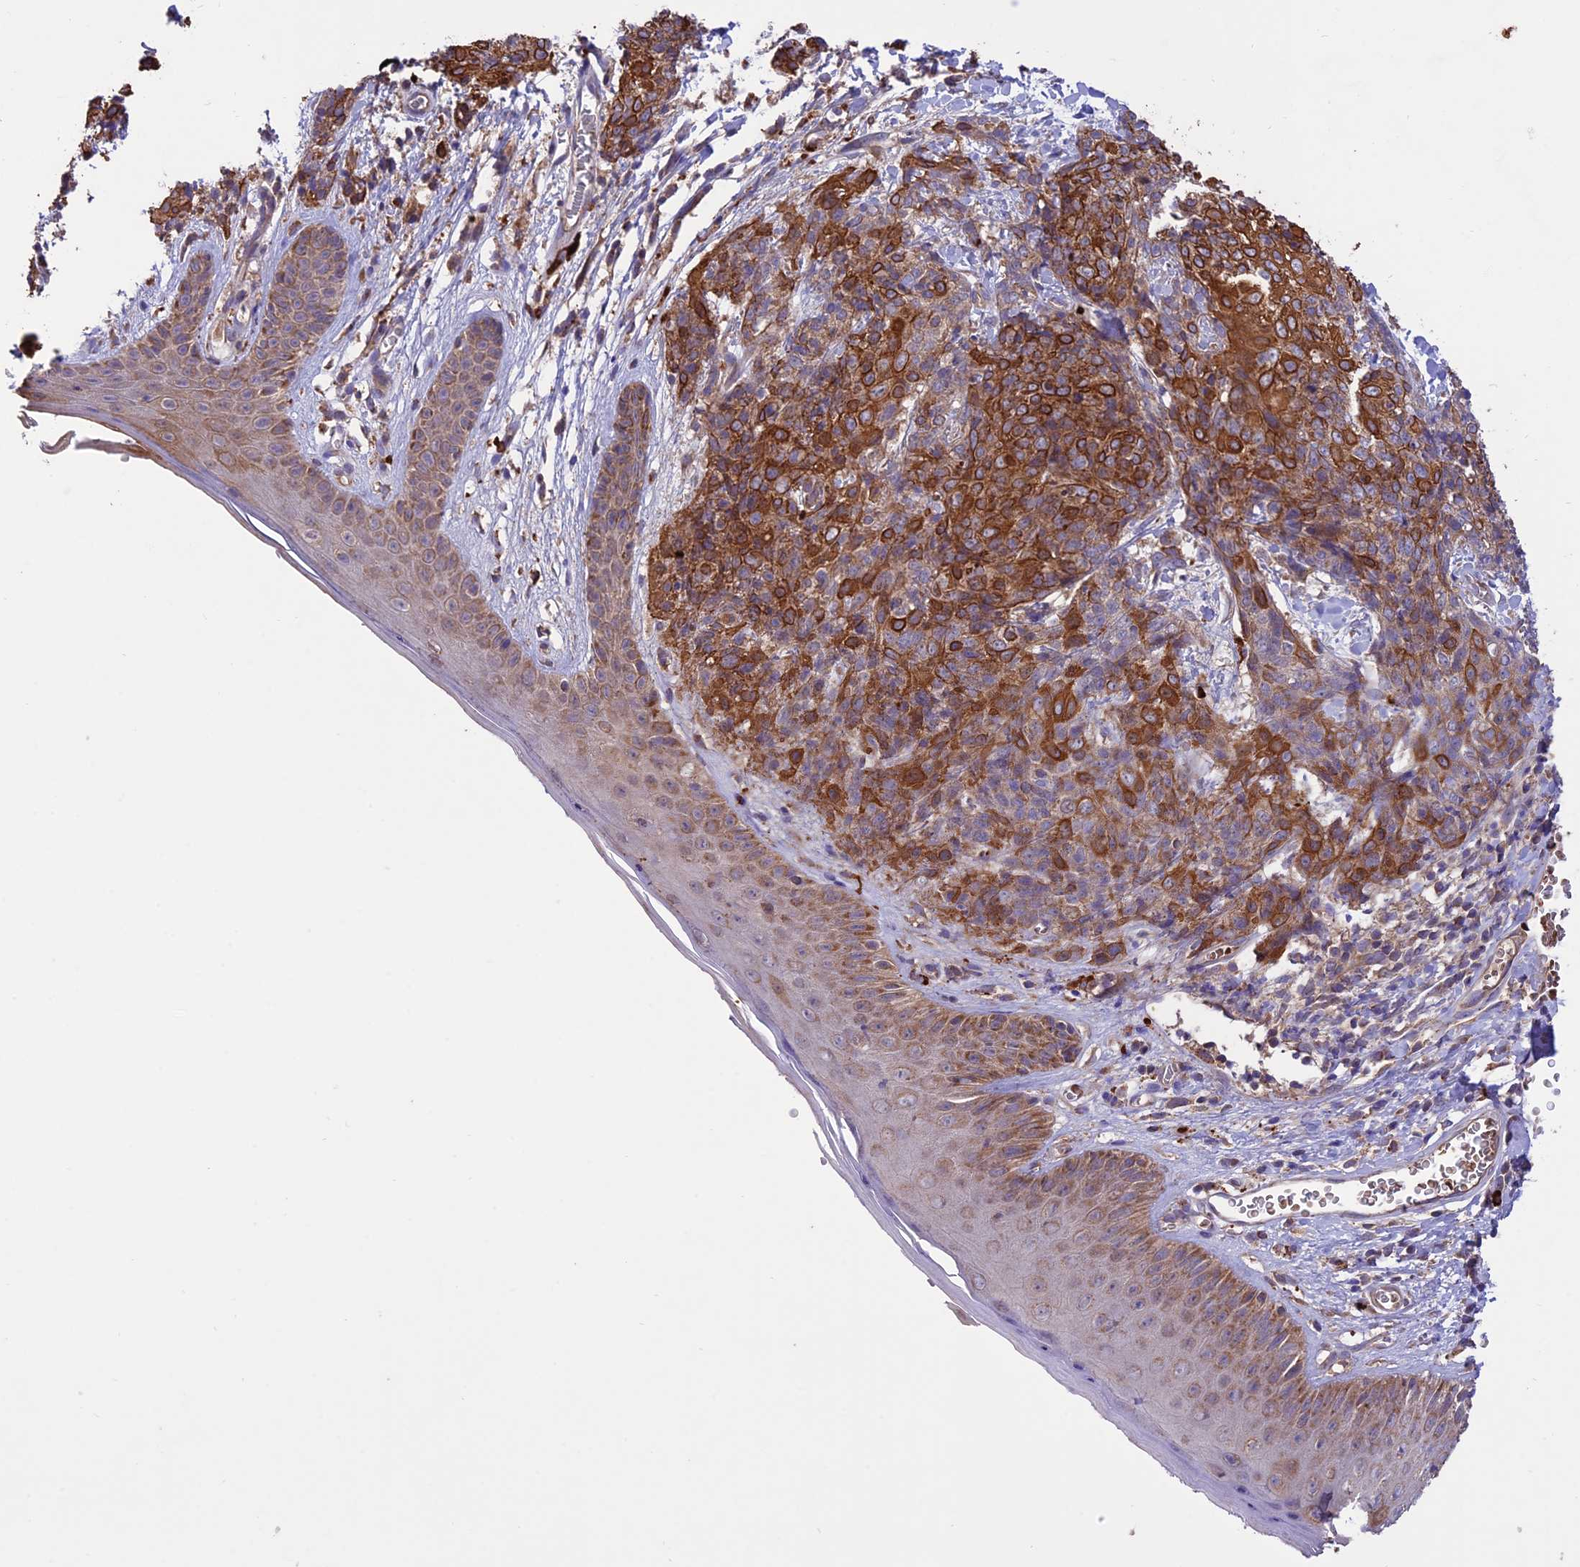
{"staining": {"intensity": "strong", "quantity": ">75%", "location": "cytoplasmic/membranous"}, "tissue": "skin cancer", "cell_type": "Tumor cells", "image_type": "cancer", "snomed": [{"axis": "morphology", "description": "Squamous cell carcinoma, NOS"}, {"axis": "topography", "description": "Skin"}, {"axis": "topography", "description": "Vulva"}], "caption": "Immunohistochemical staining of squamous cell carcinoma (skin) displays high levels of strong cytoplasmic/membranous positivity in about >75% of tumor cells. Nuclei are stained in blue.", "gene": "NDUFAF1", "patient": {"sex": "female", "age": 85}}